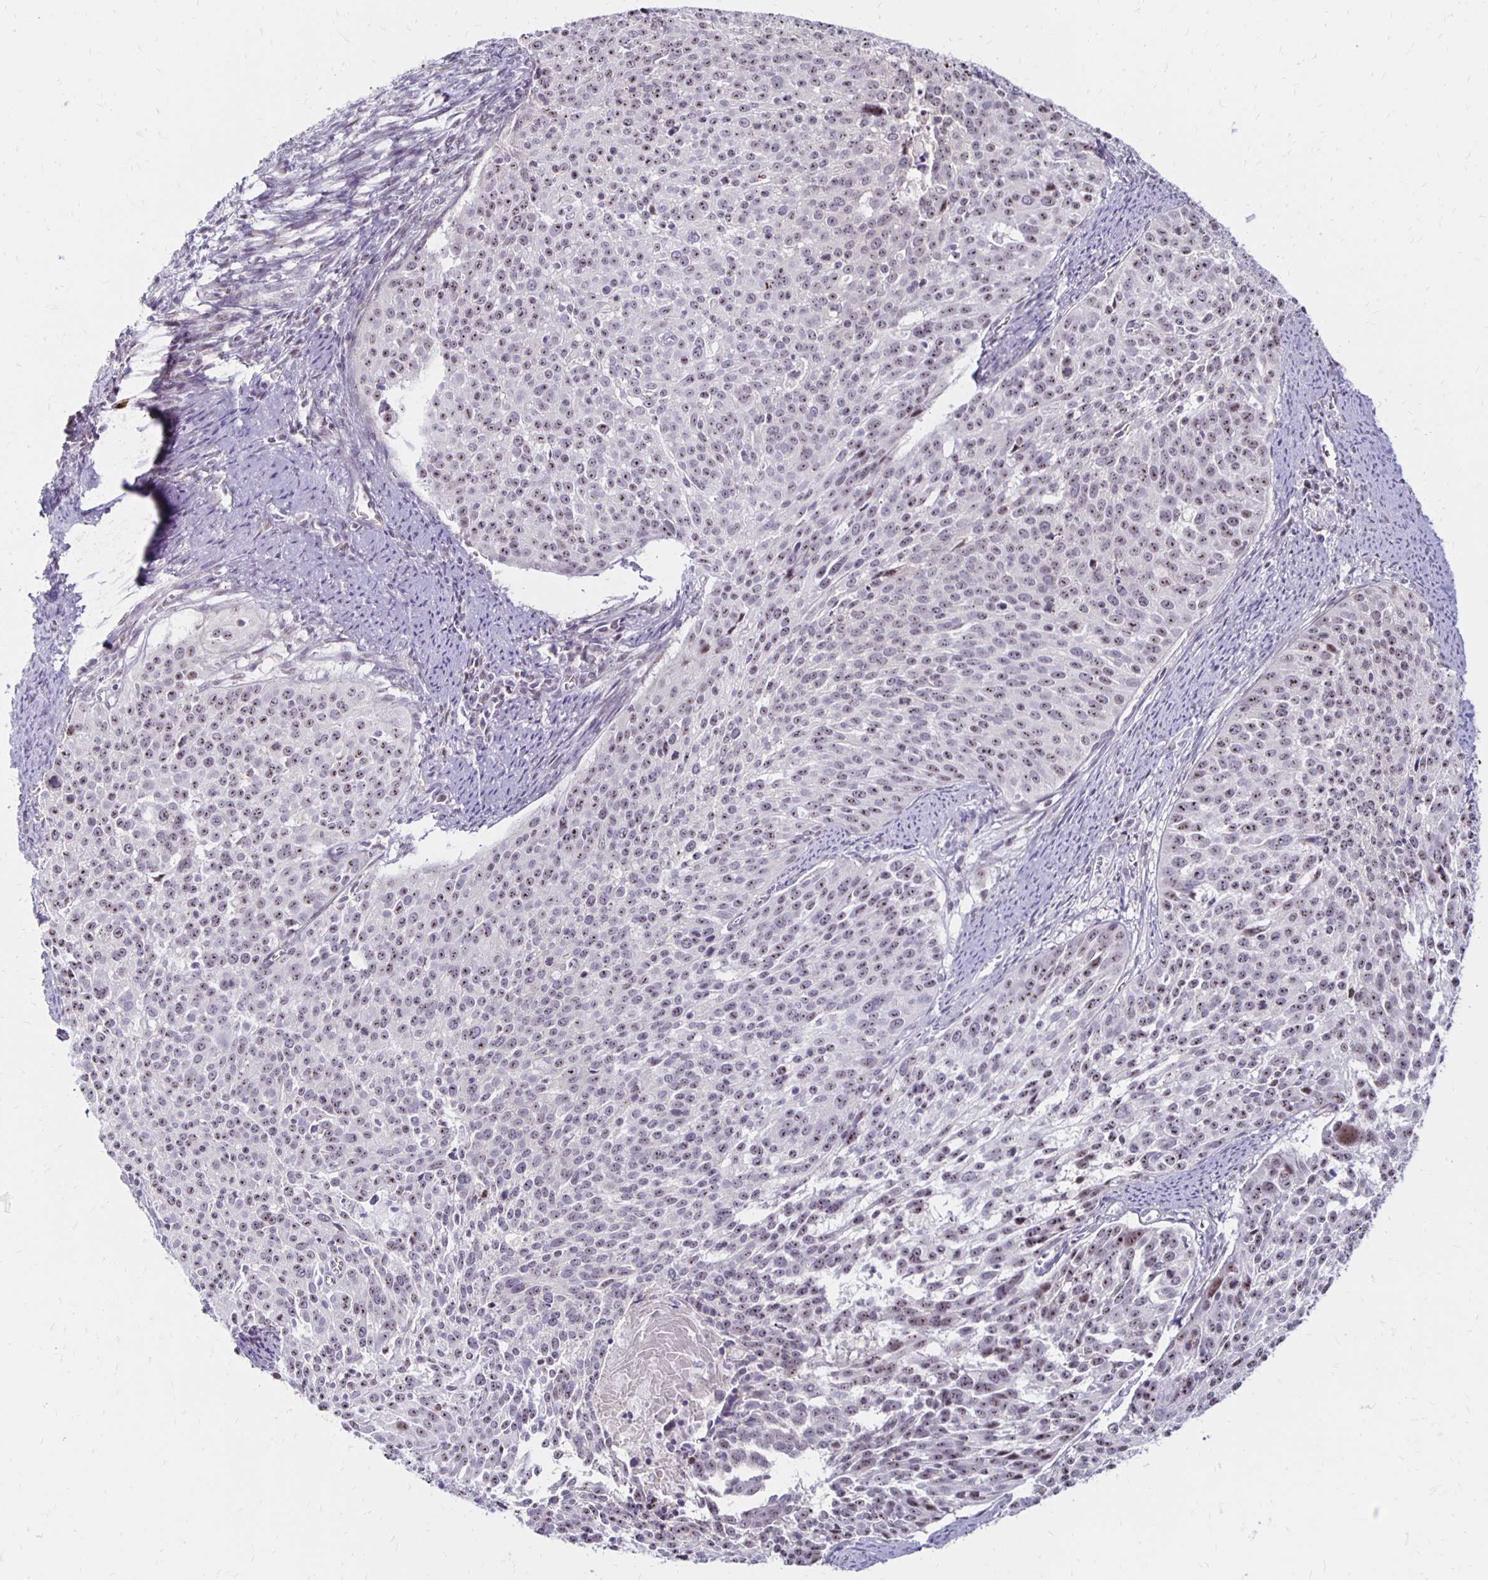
{"staining": {"intensity": "weak", "quantity": "25%-75%", "location": "nuclear"}, "tissue": "cervical cancer", "cell_type": "Tumor cells", "image_type": "cancer", "snomed": [{"axis": "morphology", "description": "Squamous cell carcinoma, NOS"}, {"axis": "topography", "description": "Cervix"}], "caption": "Immunohistochemistry (IHC) (DAB (3,3'-diaminobenzidine)) staining of human cervical squamous cell carcinoma exhibits weak nuclear protein expression in about 25%-75% of tumor cells. (DAB = brown stain, brightfield microscopy at high magnification).", "gene": "DAGLA", "patient": {"sex": "female", "age": 39}}